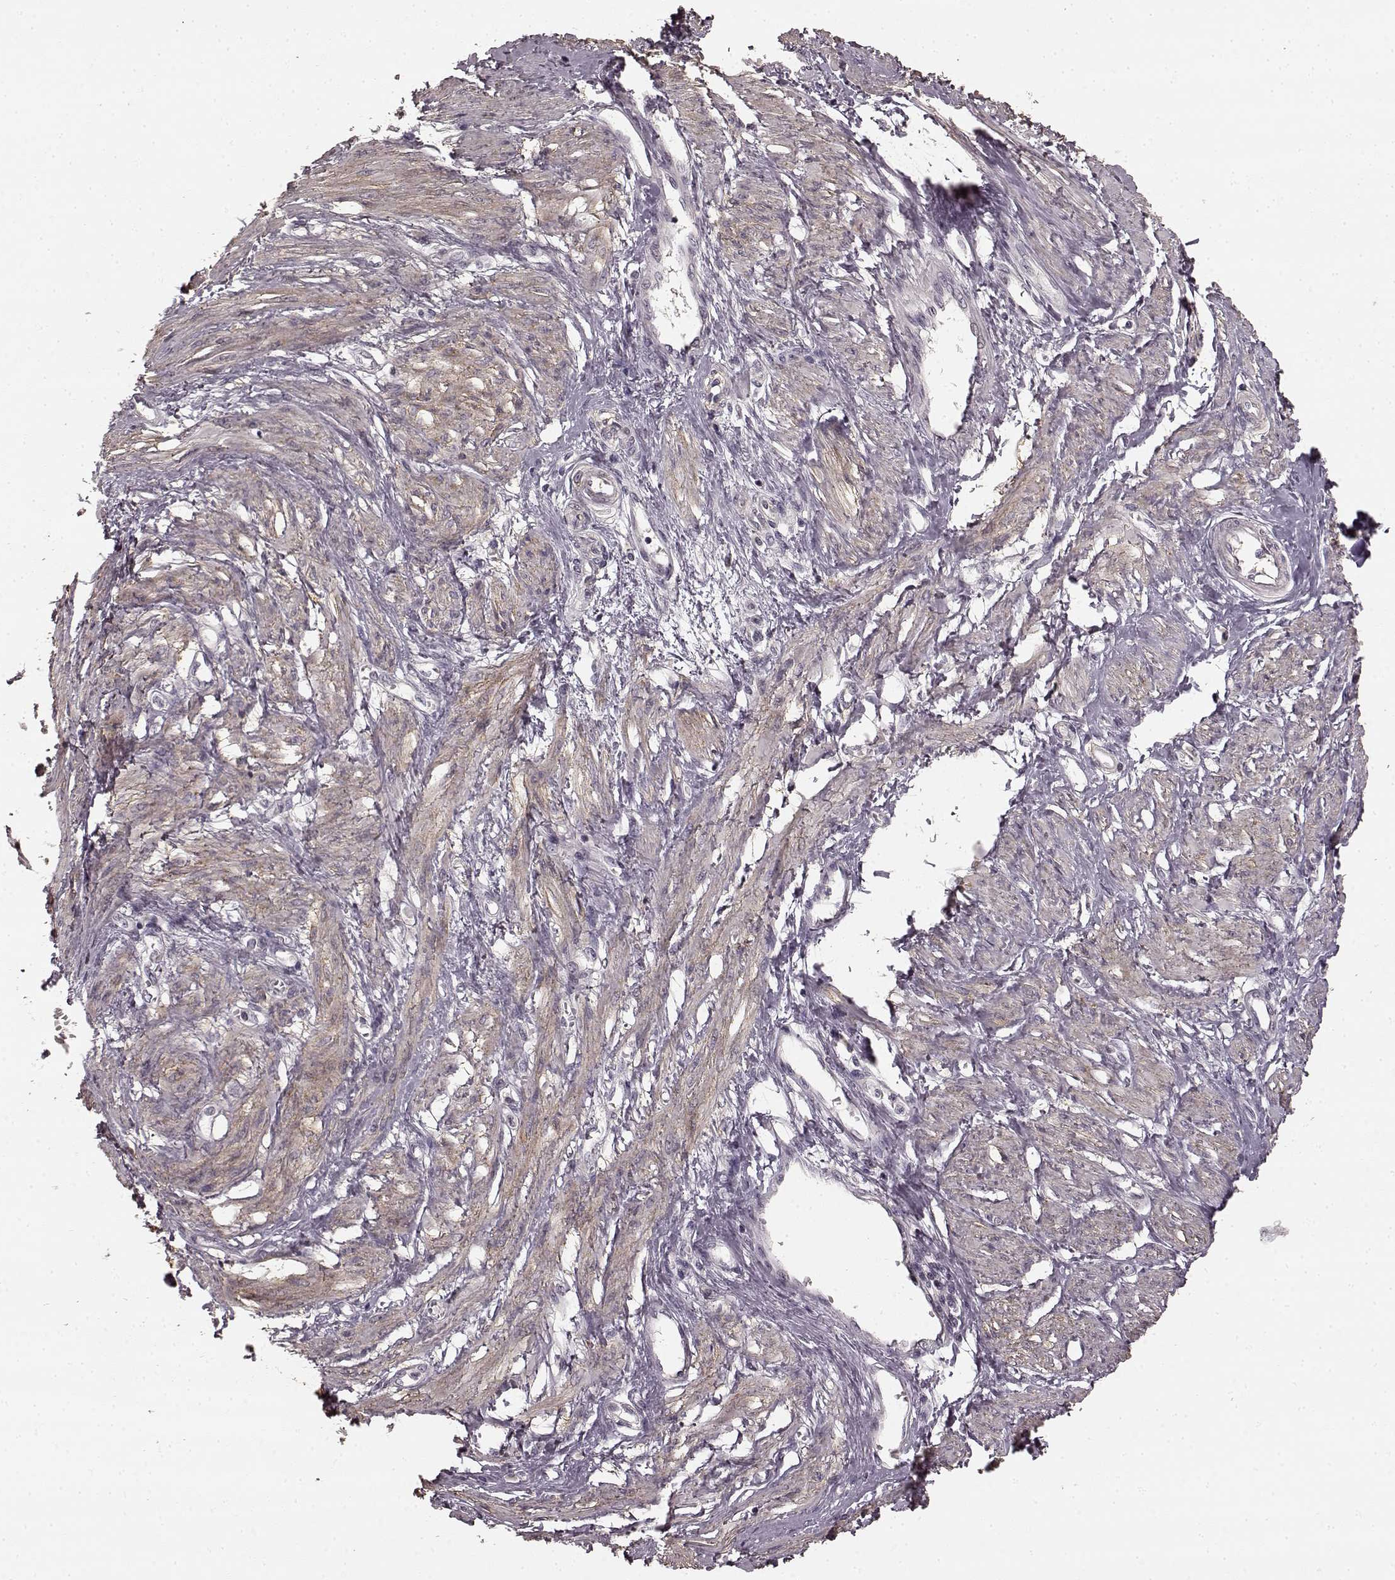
{"staining": {"intensity": "weak", "quantity": "25%-75%", "location": "cytoplasmic/membranous"}, "tissue": "smooth muscle", "cell_type": "Smooth muscle cells", "image_type": "normal", "snomed": [{"axis": "morphology", "description": "Normal tissue, NOS"}, {"axis": "topography", "description": "Smooth muscle"}, {"axis": "topography", "description": "Uterus"}], "caption": "Protein expression analysis of benign human smooth muscle reveals weak cytoplasmic/membranous positivity in approximately 25%-75% of smooth muscle cells. Immunohistochemistry (ihc) stains the protein in brown and the nuclei are stained blue.", "gene": "PRKCE", "patient": {"sex": "female", "age": 39}}